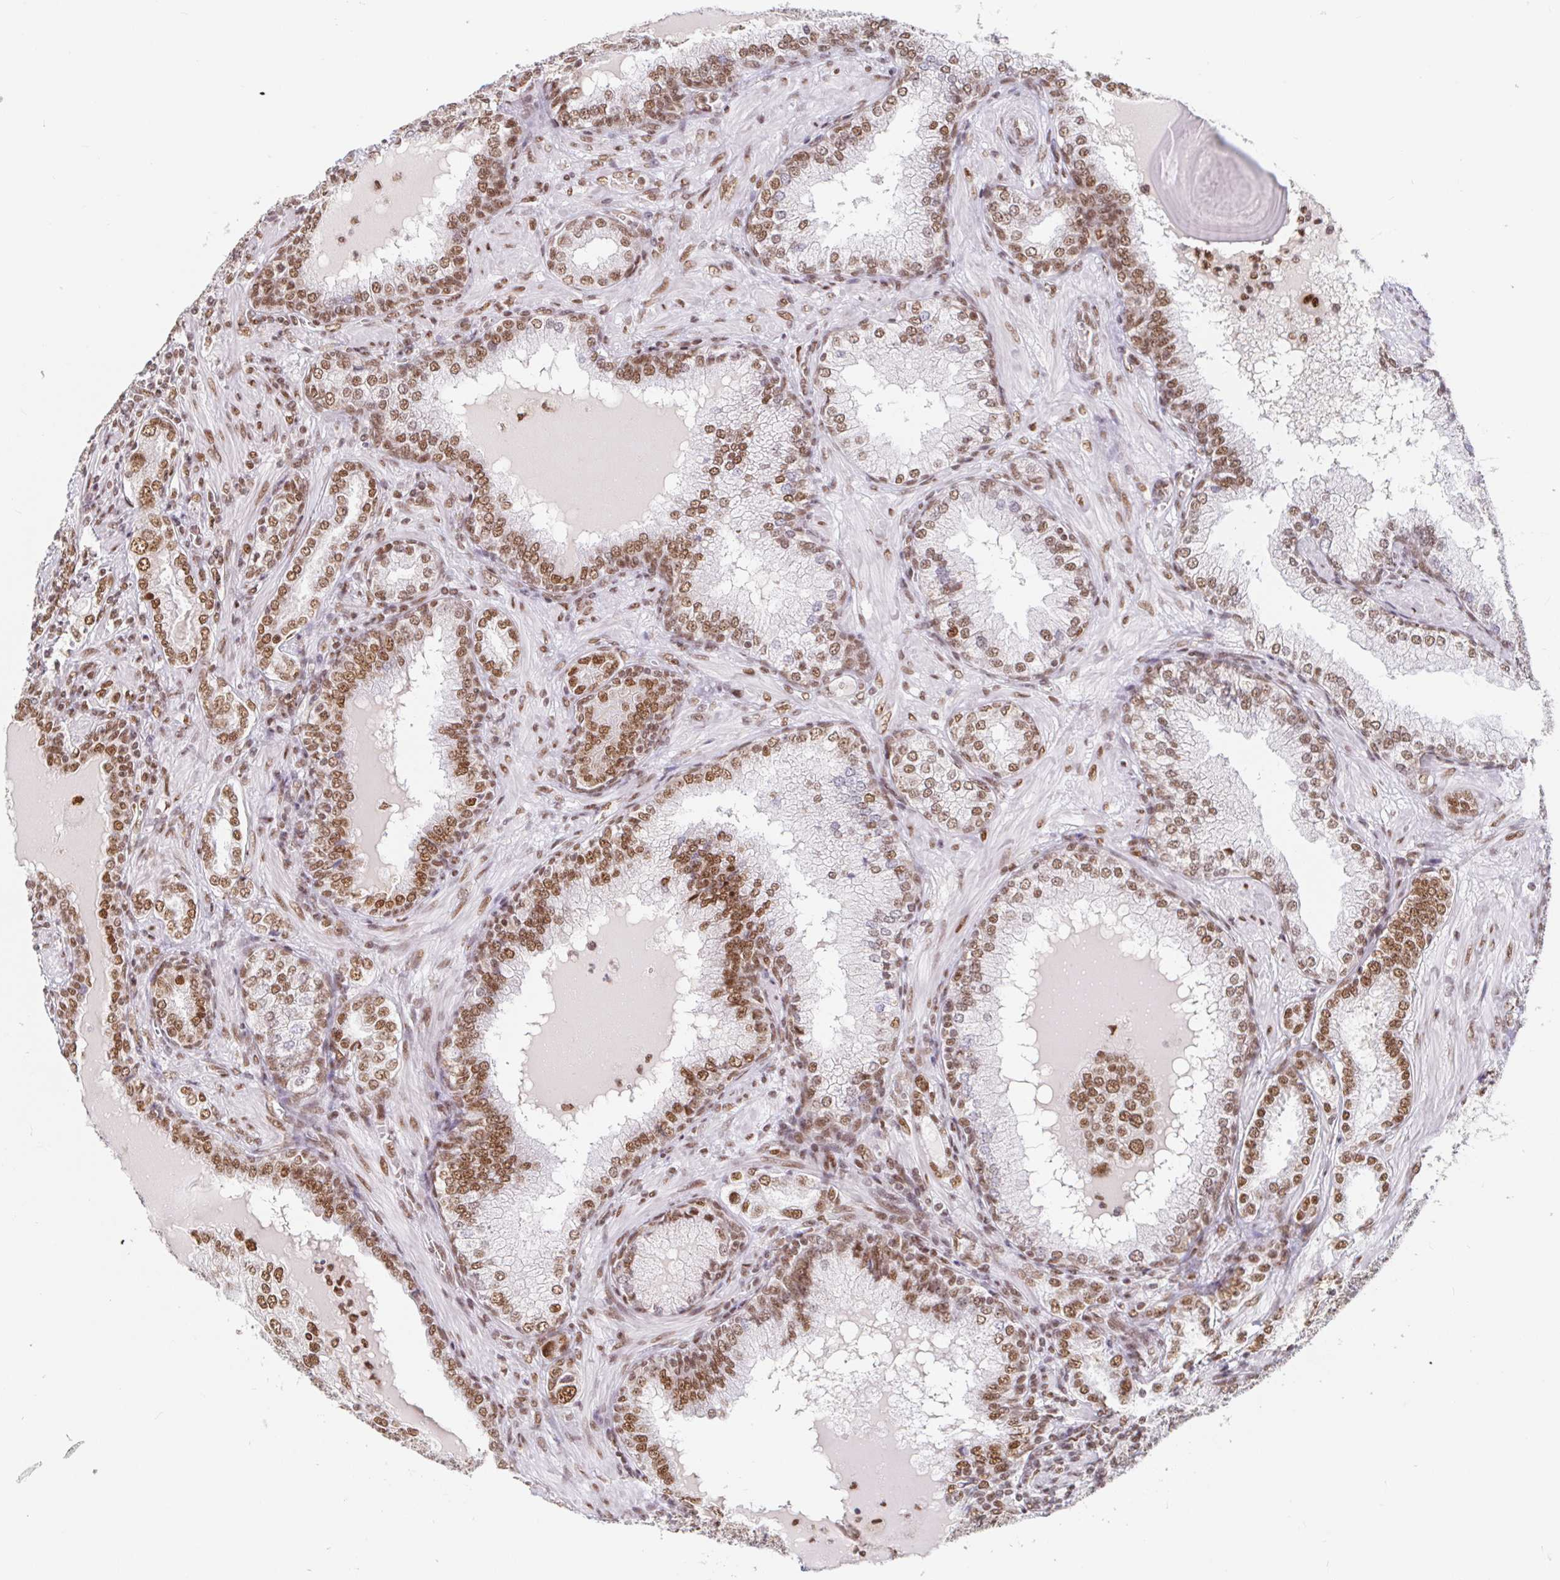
{"staining": {"intensity": "moderate", "quantity": ">75%", "location": "nuclear"}, "tissue": "prostate cancer", "cell_type": "Tumor cells", "image_type": "cancer", "snomed": [{"axis": "morphology", "description": "Adenocarcinoma, High grade"}, {"axis": "topography", "description": "Prostate"}], "caption": "Immunohistochemistry (IHC) histopathology image of neoplastic tissue: human prostate high-grade adenocarcinoma stained using IHC exhibits medium levels of moderate protein expression localized specifically in the nuclear of tumor cells, appearing as a nuclear brown color.", "gene": "RBMX", "patient": {"sex": "male", "age": 60}}